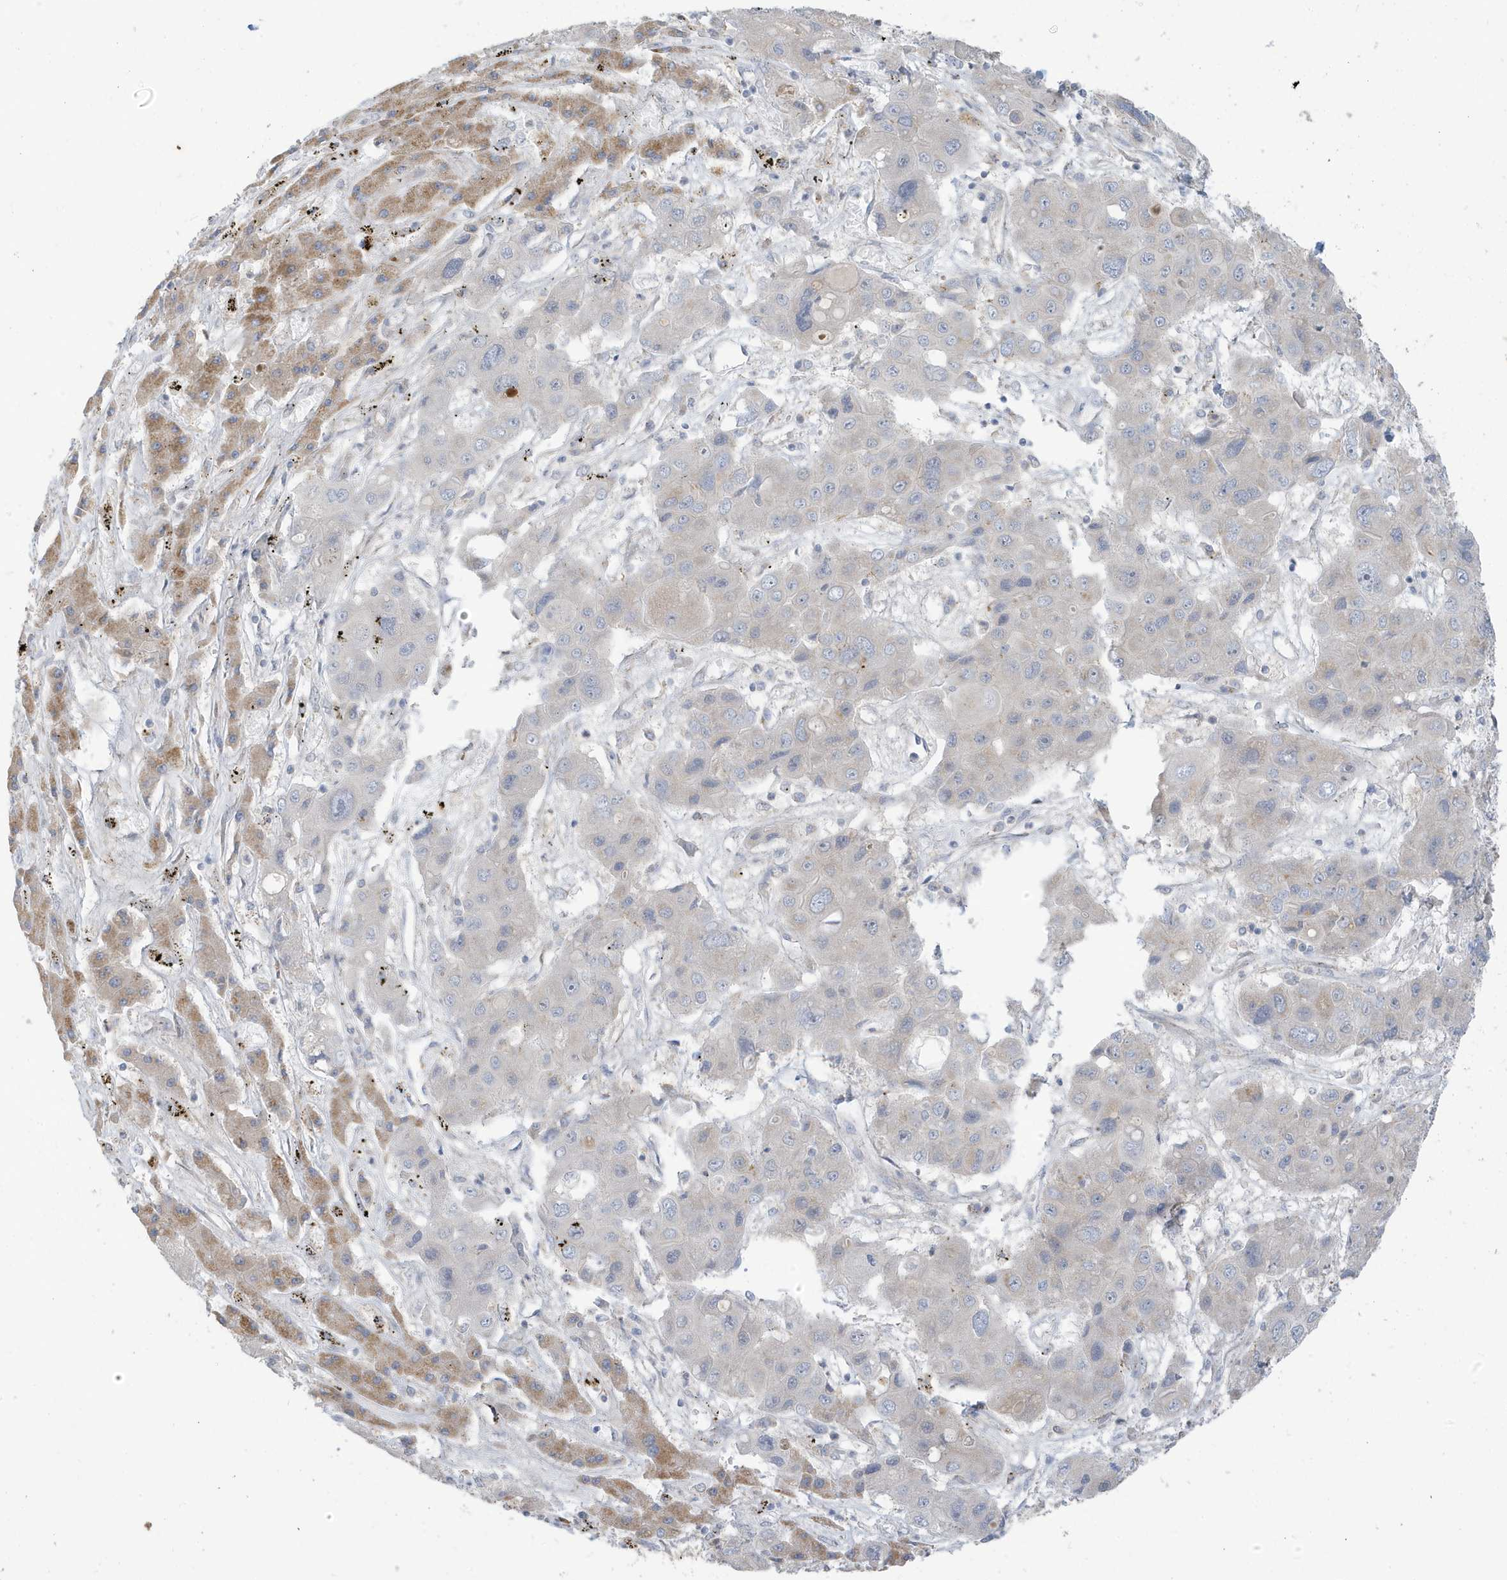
{"staining": {"intensity": "negative", "quantity": "none", "location": "none"}, "tissue": "liver cancer", "cell_type": "Tumor cells", "image_type": "cancer", "snomed": [{"axis": "morphology", "description": "Cholangiocarcinoma"}, {"axis": "topography", "description": "Liver"}], "caption": "High magnification brightfield microscopy of liver cancer stained with DAB (3,3'-diaminobenzidine) (brown) and counterstained with hematoxylin (blue): tumor cells show no significant positivity.", "gene": "ATP13A5", "patient": {"sex": "male", "age": 67}}